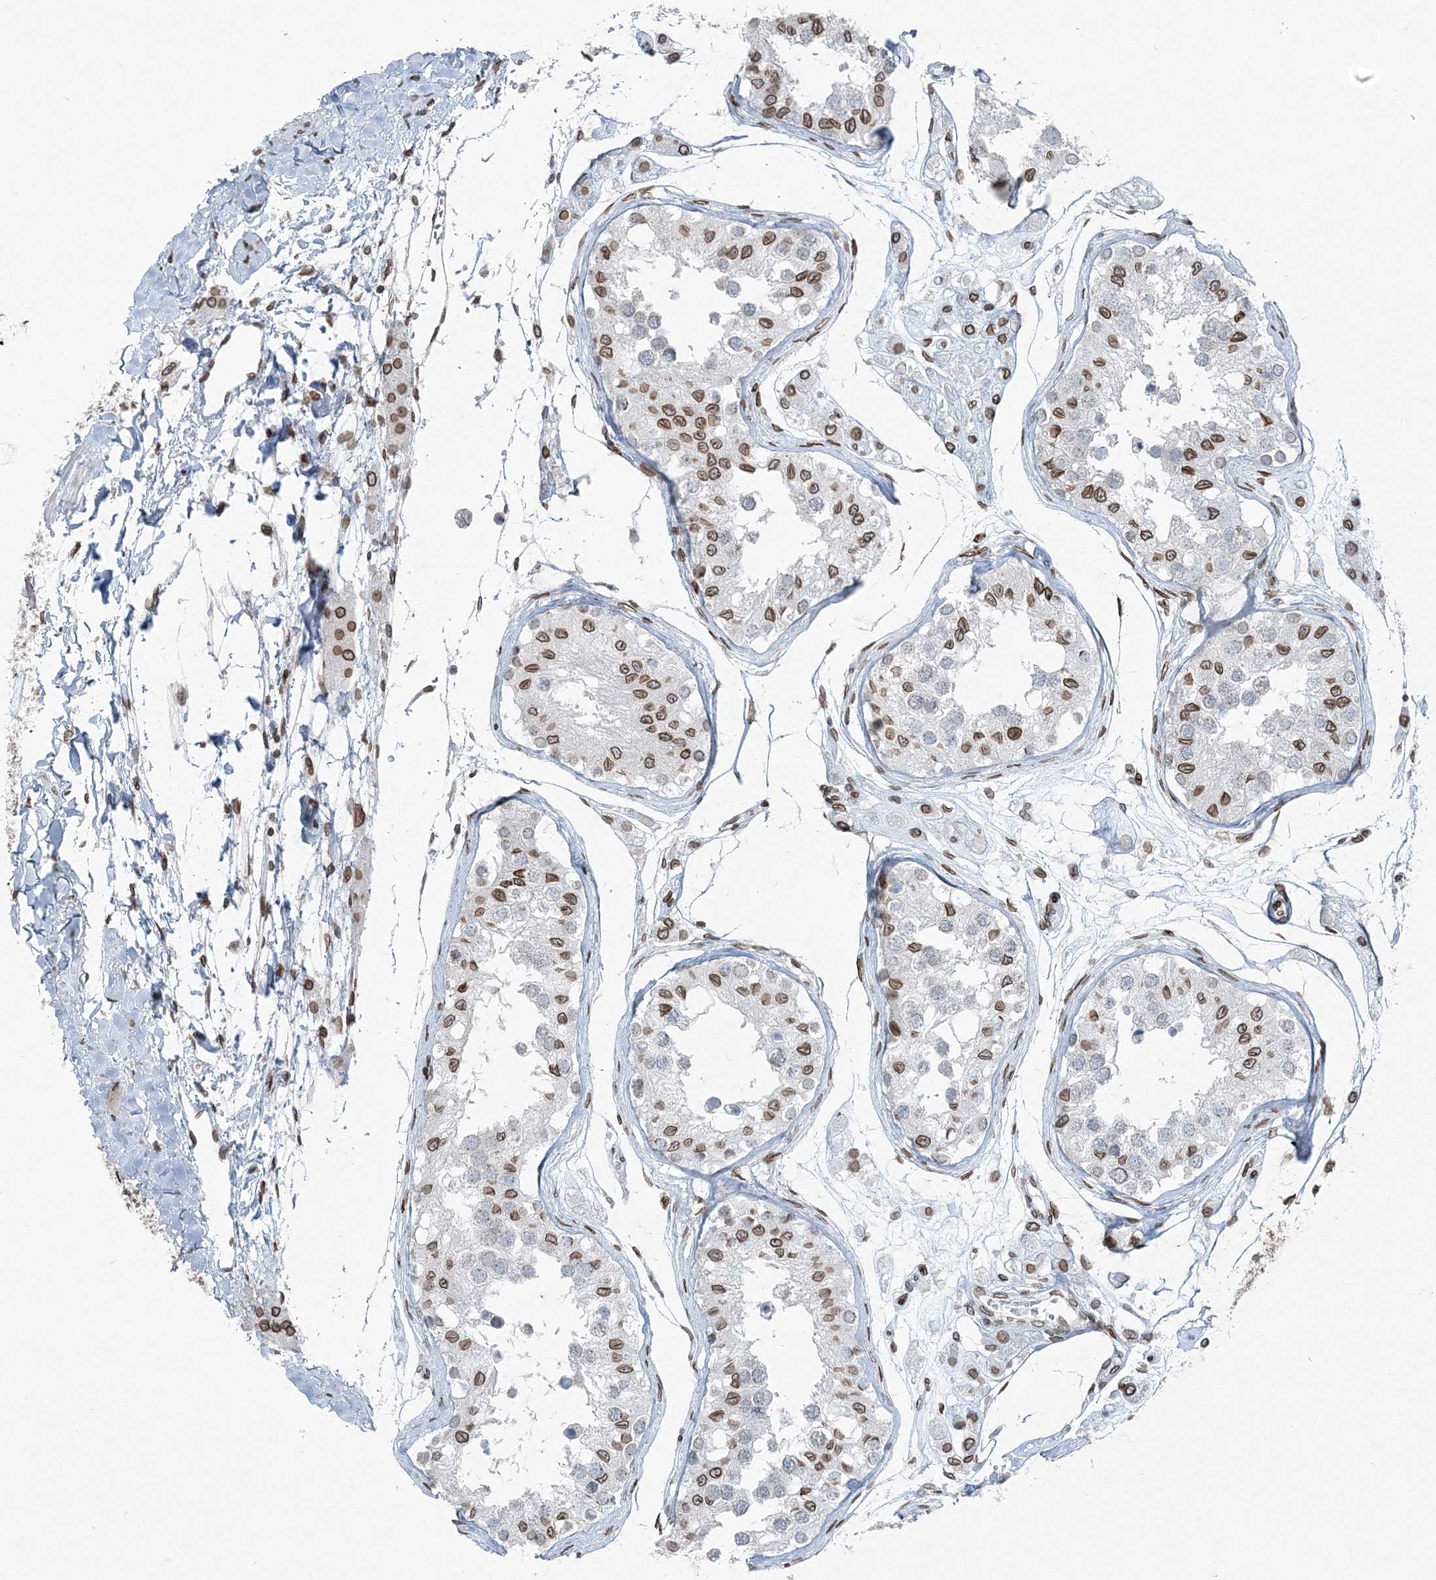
{"staining": {"intensity": "strong", "quantity": "<25%", "location": "cytoplasmic/membranous,nuclear"}, "tissue": "testis", "cell_type": "Cells in seminiferous ducts", "image_type": "normal", "snomed": [{"axis": "morphology", "description": "Normal tissue, NOS"}, {"axis": "morphology", "description": "Adenocarcinoma, metastatic, NOS"}, {"axis": "topography", "description": "Testis"}], "caption": "Immunohistochemistry micrograph of normal testis: human testis stained using immunohistochemistry (IHC) exhibits medium levels of strong protein expression localized specifically in the cytoplasmic/membranous,nuclear of cells in seminiferous ducts, appearing as a cytoplasmic/membranous,nuclear brown color.", "gene": "GJD4", "patient": {"sex": "male", "age": 26}}